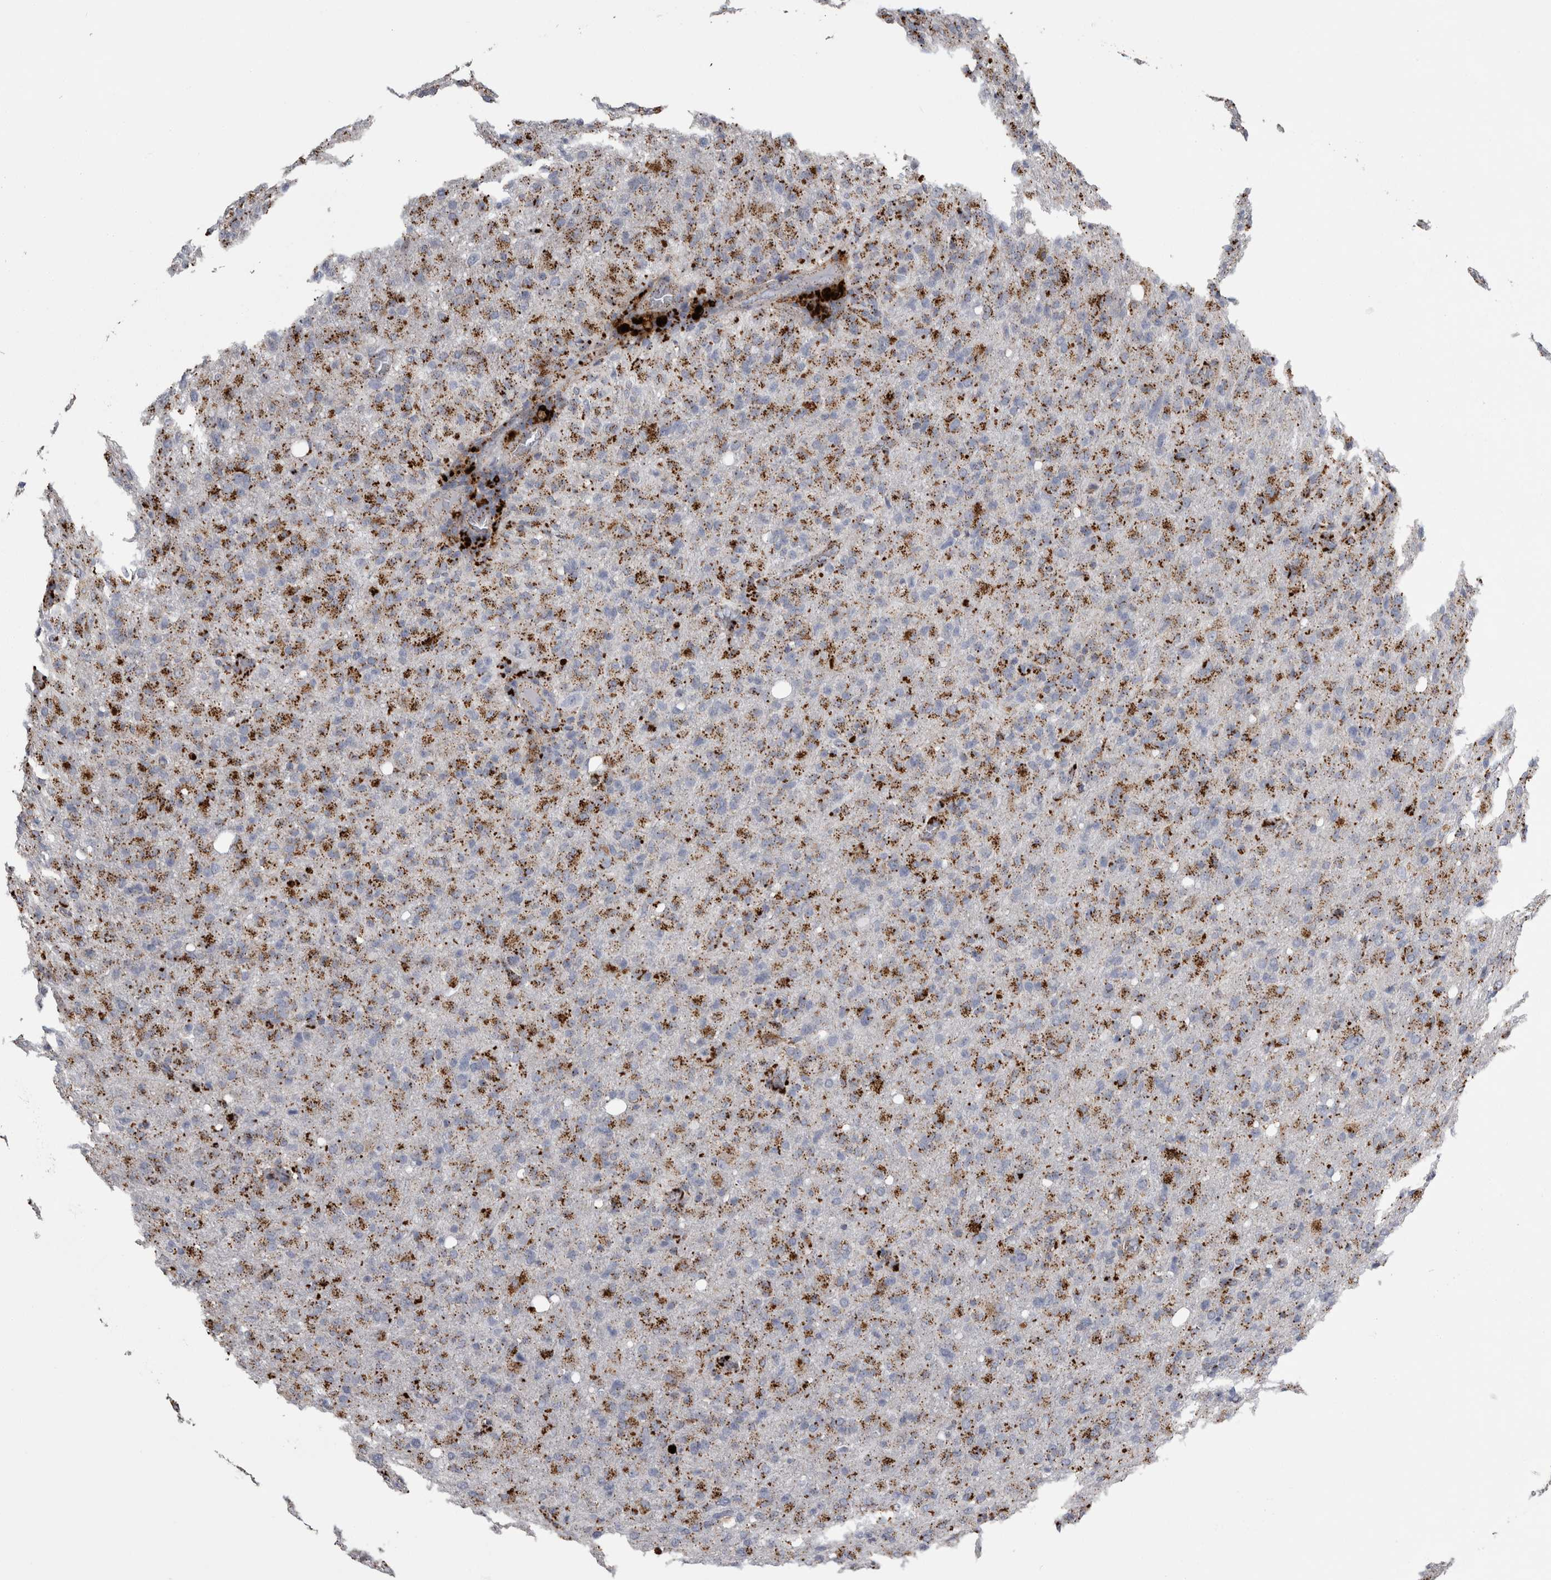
{"staining": {"intensity": "moderate", "quantity": ">75%", "location": "cytoplasmic/membranous"}, "tissue": "glioma", "cell_type": "Tumor cells", "image_type": "cancer", "snomed": [{"axis": "morphology", "description": "Glioma, malignant, High grade"}, {"axis": "topography", "description": "Brain"}], "caption": "Human malignant high-grade glioma stained for a protein (brown) reveals moderate cytoplasmic/membranous positive staining in approximately >75% of tumor cells.", "gene": "DPP7", "patient": {"sex": "female", "age": 57}}